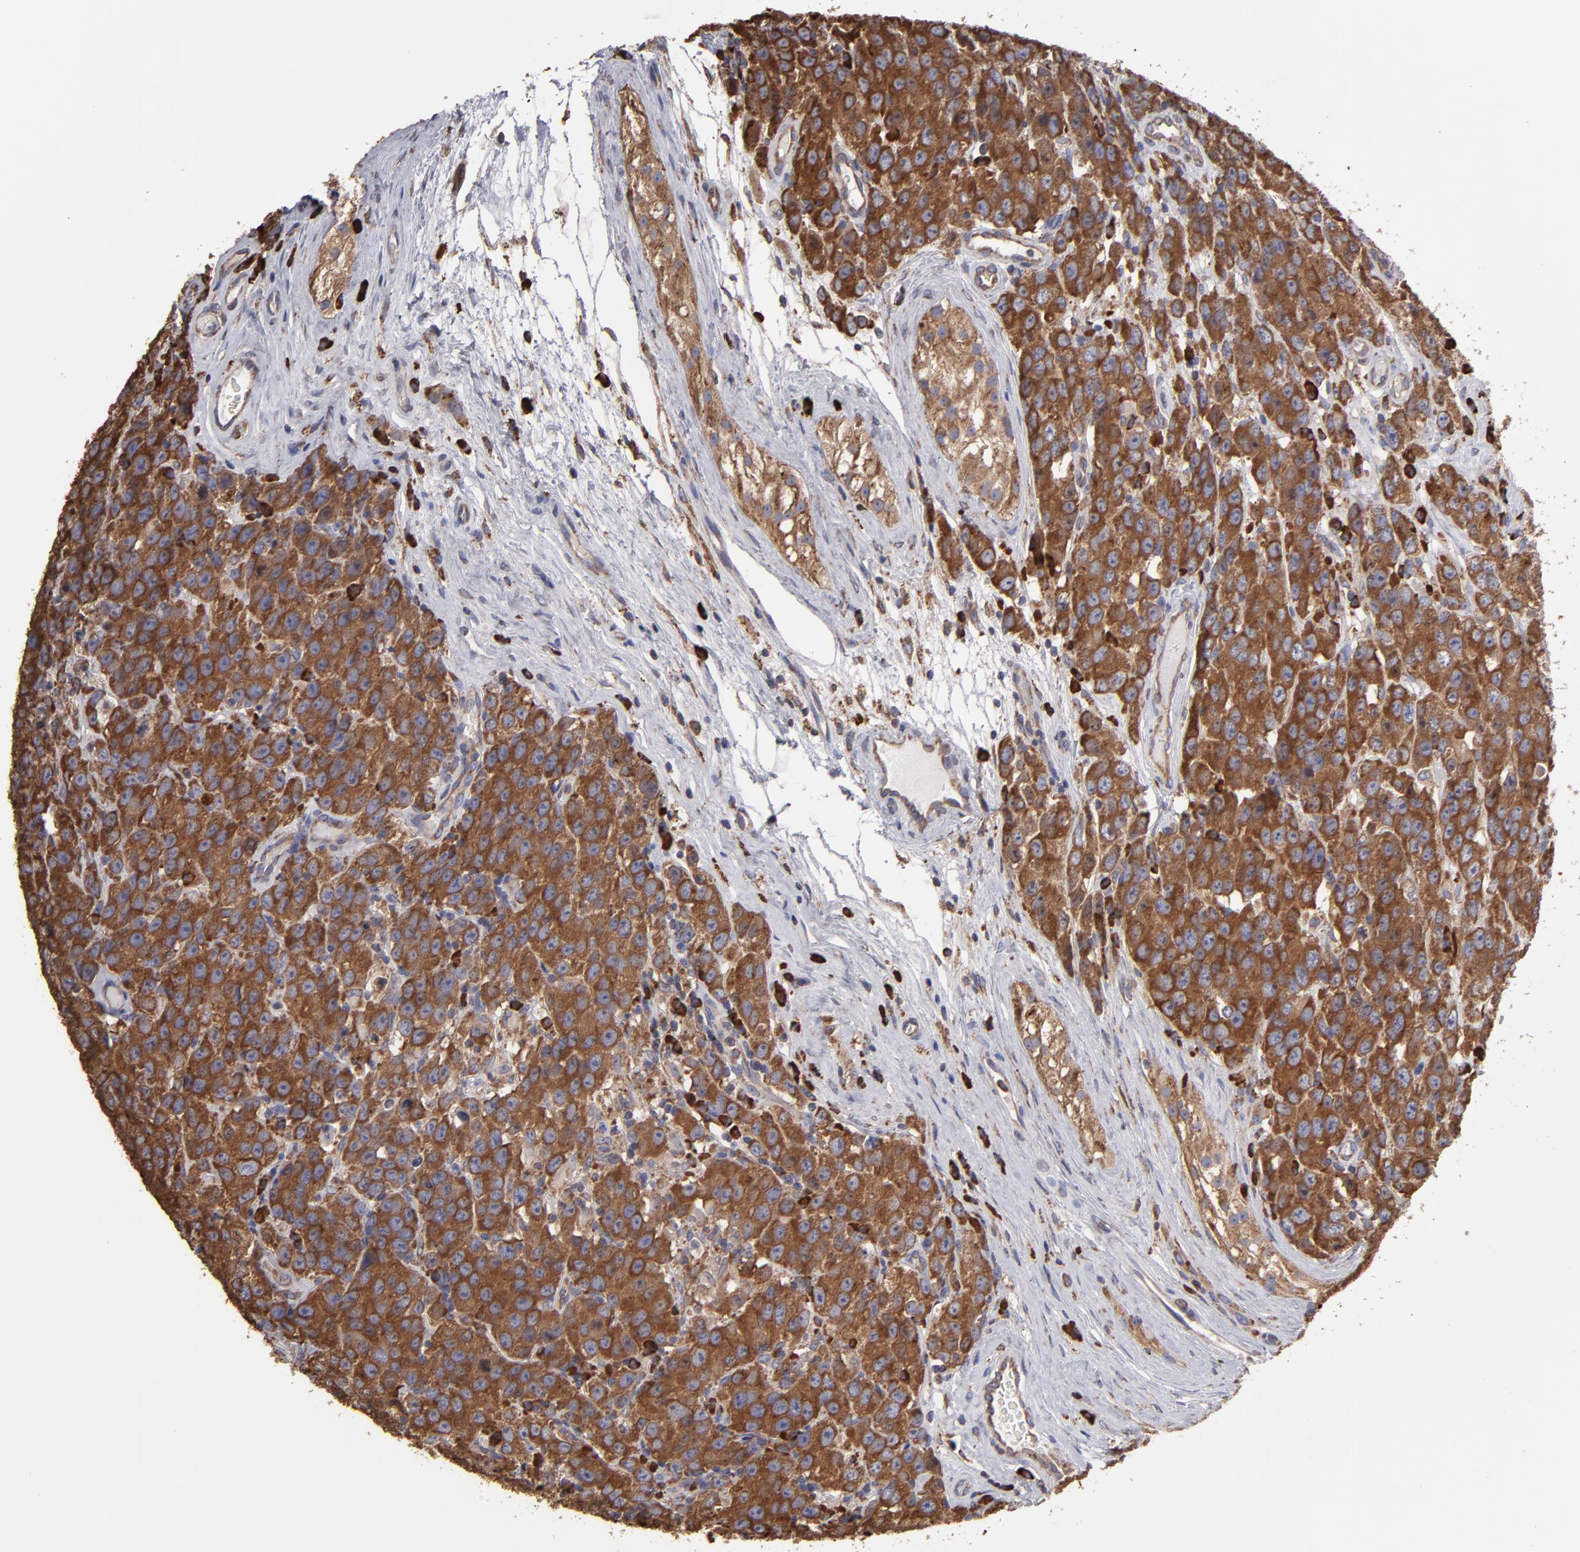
{"staining": {"intensity": "strong", "quantity": ">75%", "location": "cytoplasmic/membranous"}, "tissue": "testis cancer", "cell_type": "Tumor cells", "image_type": "cancer", "snomed": [{"axis": "morphology", "description": "Seminoma, NOS"}, {"axis": "topography", "description": "Testis"}], "caption": "This photomicrograph exhibits immunohistochemistry (IHC) staining of human testis cancer, with high strong cytoplasmic/membranous positivity in approximately >75% of tumor cells.", "gene": "SND1", "patient": {"sex": "male", "age": 52}}